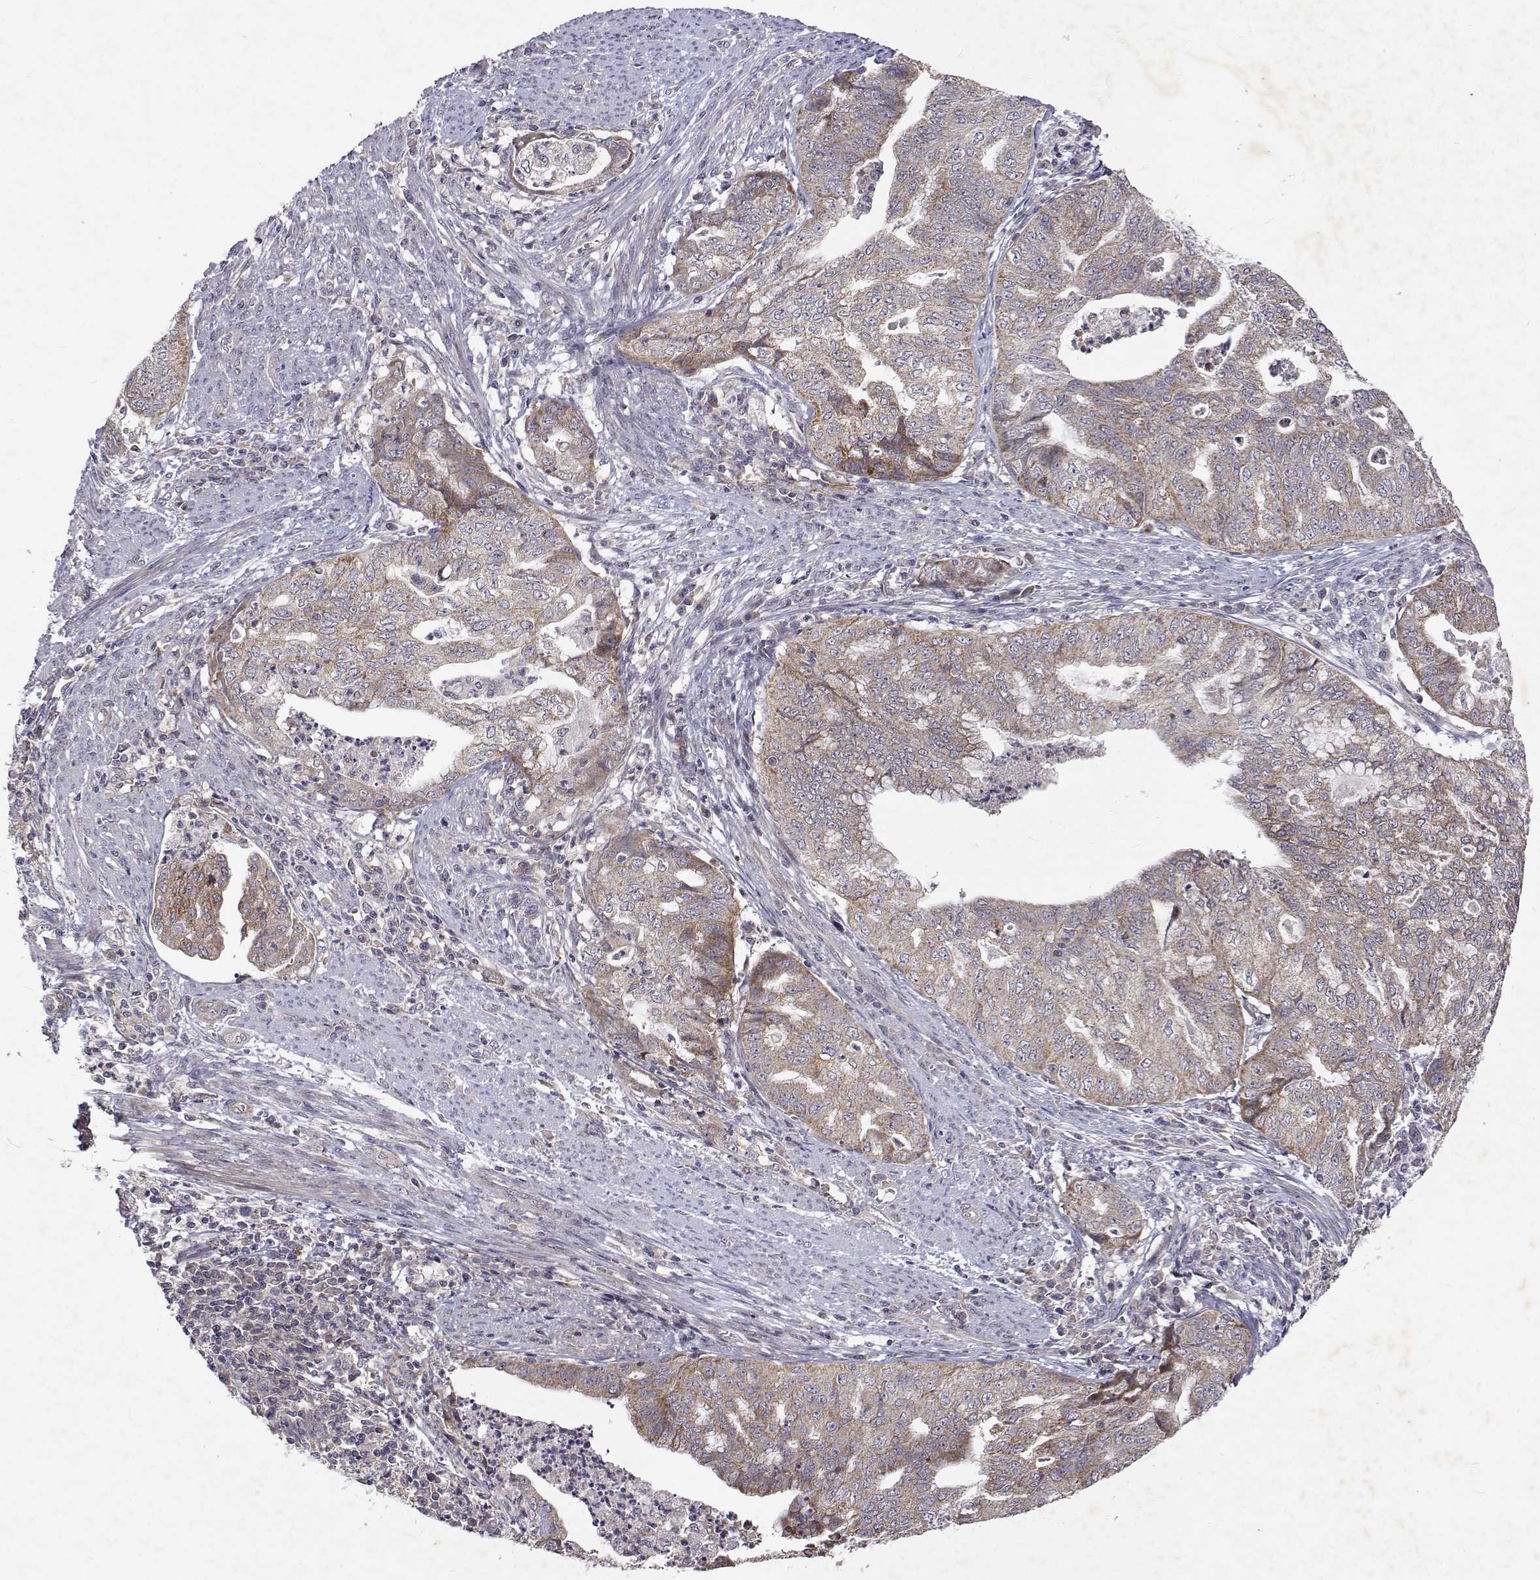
{"staining": {"intensity": "weak", "quantity": "25%-75%", "location": "cytoplasmic/membranous"}, "tissue": "endometrial cancer", "cell_type": "Tumor cells", "image_type": "cancer", "snomed": [{"axis": "morphology", "description": "Adenocarcinoma, NOS"}, {"axis": "topography", "description": "Endometrium"}], "caption": "Immunohistochemistry (IHC) of endometrial cancer (adenocarcinoma) reveals low levels of weak cytoplasmic/membranous positivity in about 25%-75% of tumor cells.", "gene": "ALKBH8", "patient": {"sex": "female", "age": 79}}